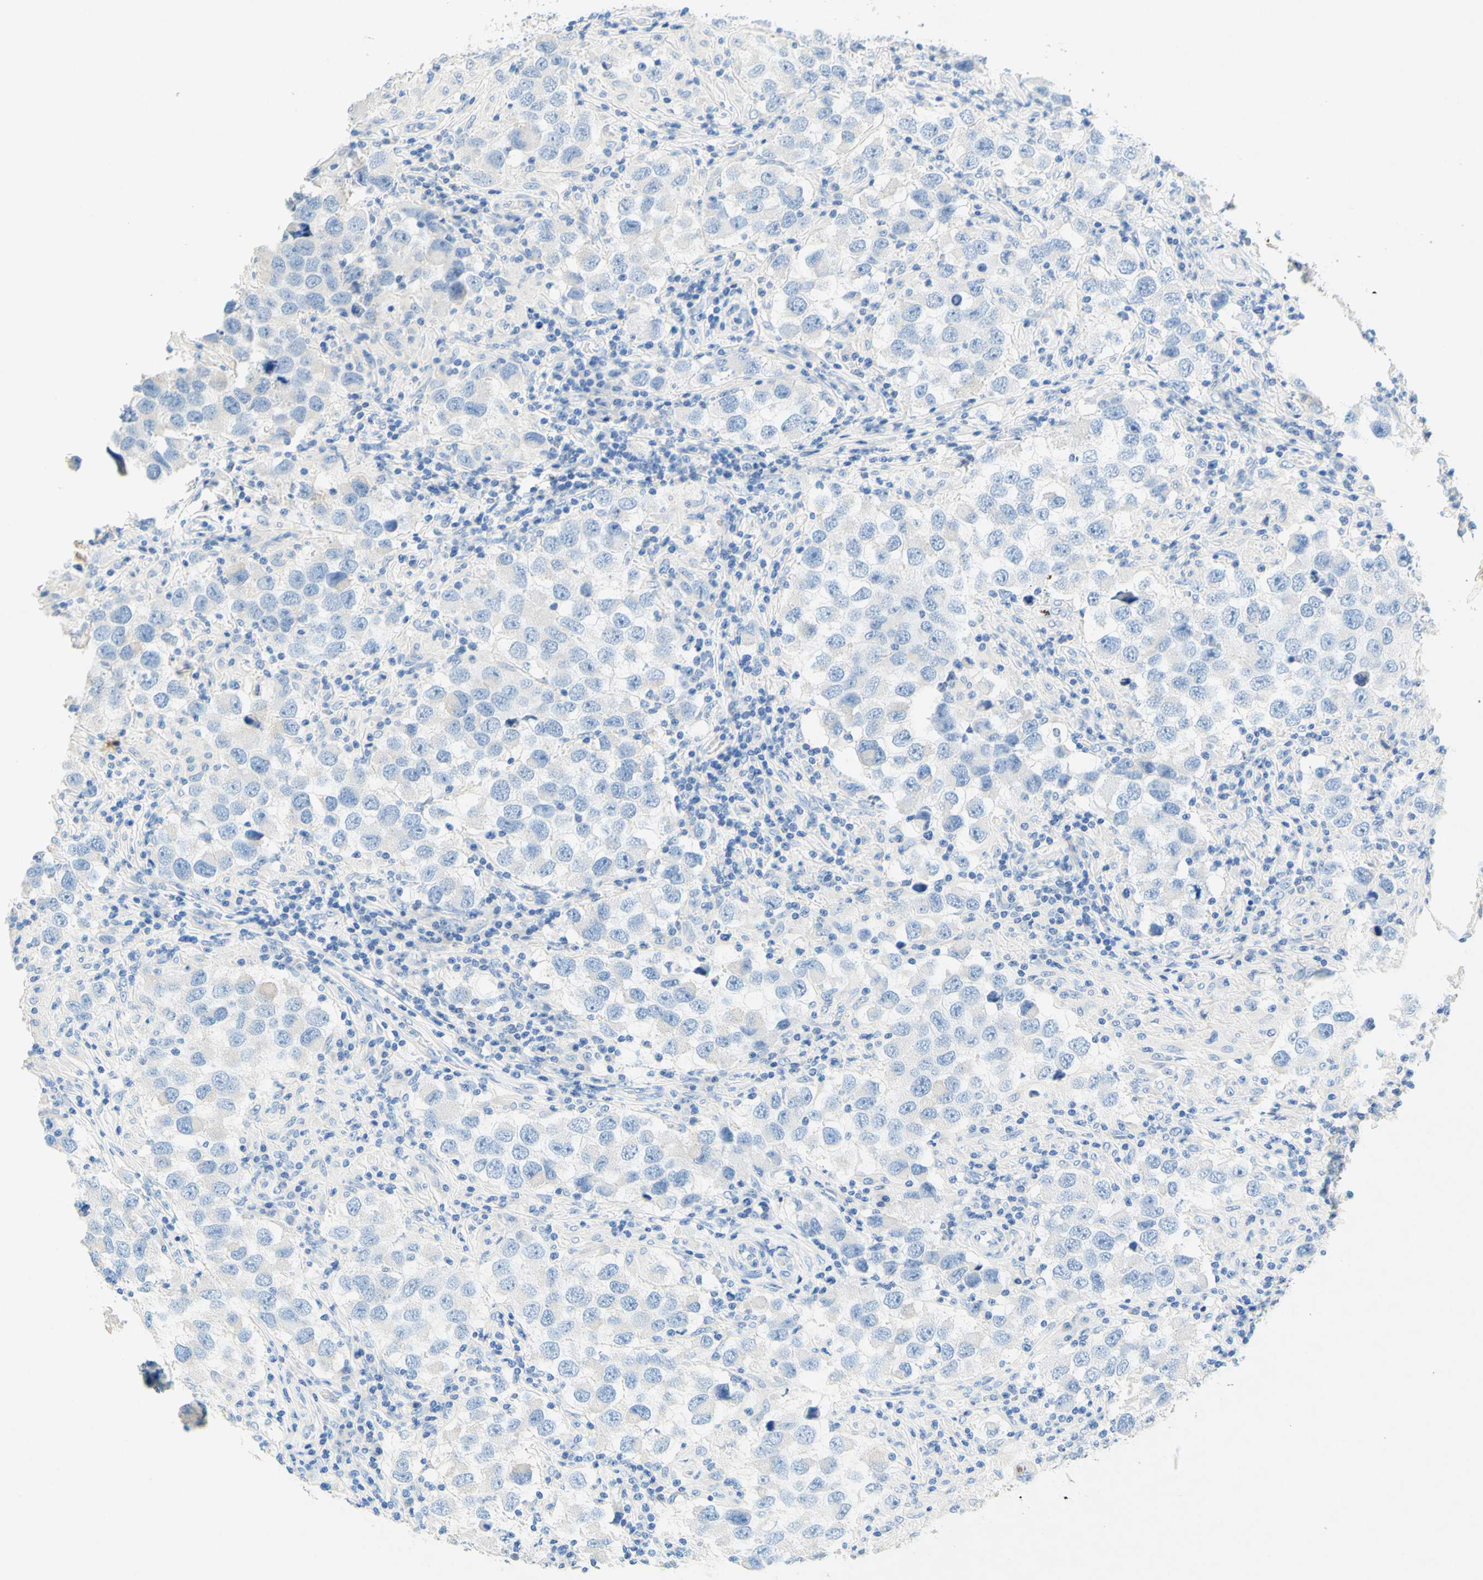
{"staining": {"intensity": "negative", "quantity": "none", "location": "none"}, "tissue": "testis cancer", "cell_type": "Tumor cells", "image_type": "cancer", "snomed": [{"axis": "morphology", "description": "Carcinoma, Embryonal, NOS"}, {"axis": "topography", "description": "Testis"}], "caption": "Embryonal carcinoma (testis) was stained to show a protein in brown. There is no significant staining in tumor cells.", "gene": "SLC46A1", "patient": {"sex": "male", "age": 21}}